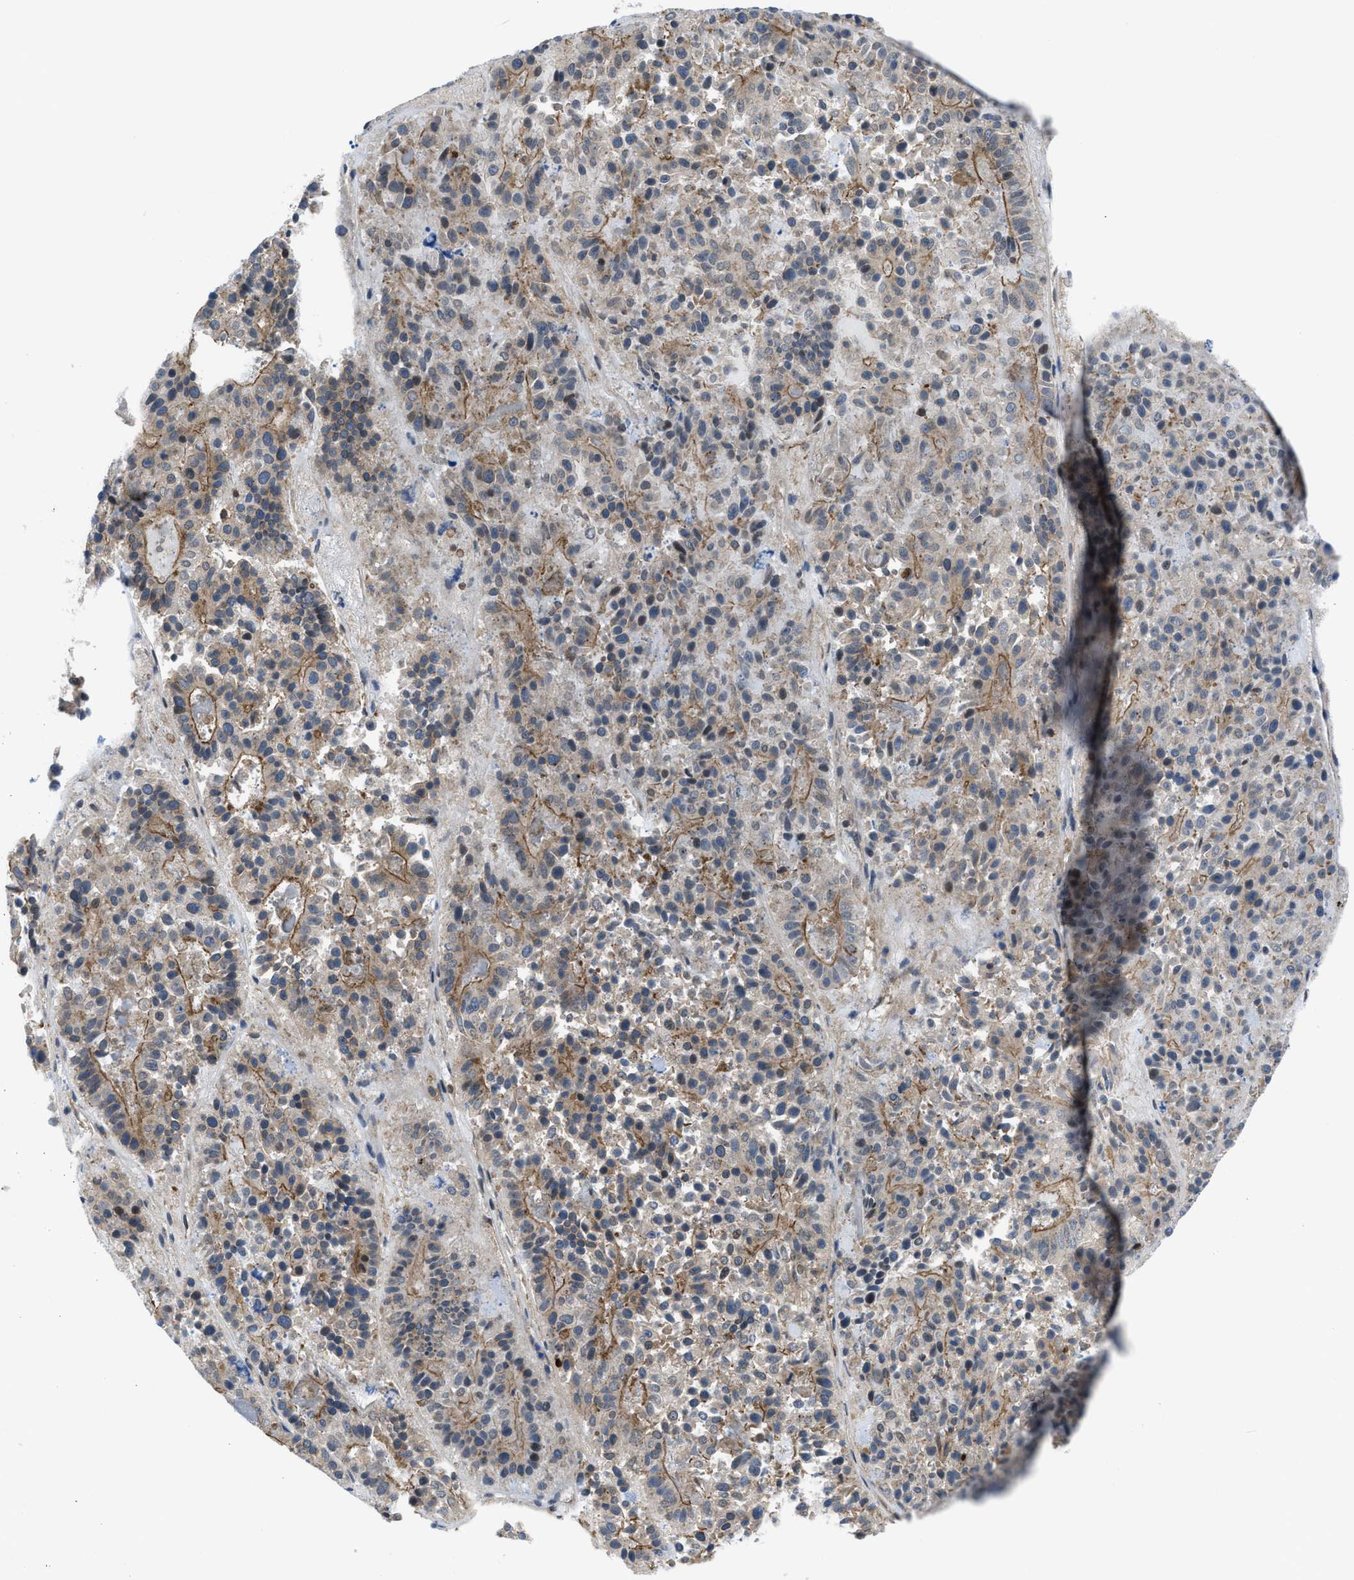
{"staining": {"intensity": "moderate", "quantity": ">75%", "location": "cytoplasmic/membranous"}, "tissue": "pancreatic cancer", "cell_type": "Tumor cells", "image_type": "cancer", "snomed": [{"axis": "morphology", "description": "Adenocarcinoma, NOS"}, {"axis": "topography", "description": "Pancreas"}], "caption": "This histopathology image reveals immunohistochemistry staining of pancreatic cancer, with medium moderate cytoplasmic/membranous positivity in about >75% of tumor cells.", "gene": "MYO18A", "patient": {"sex": "male", "age": 50}}